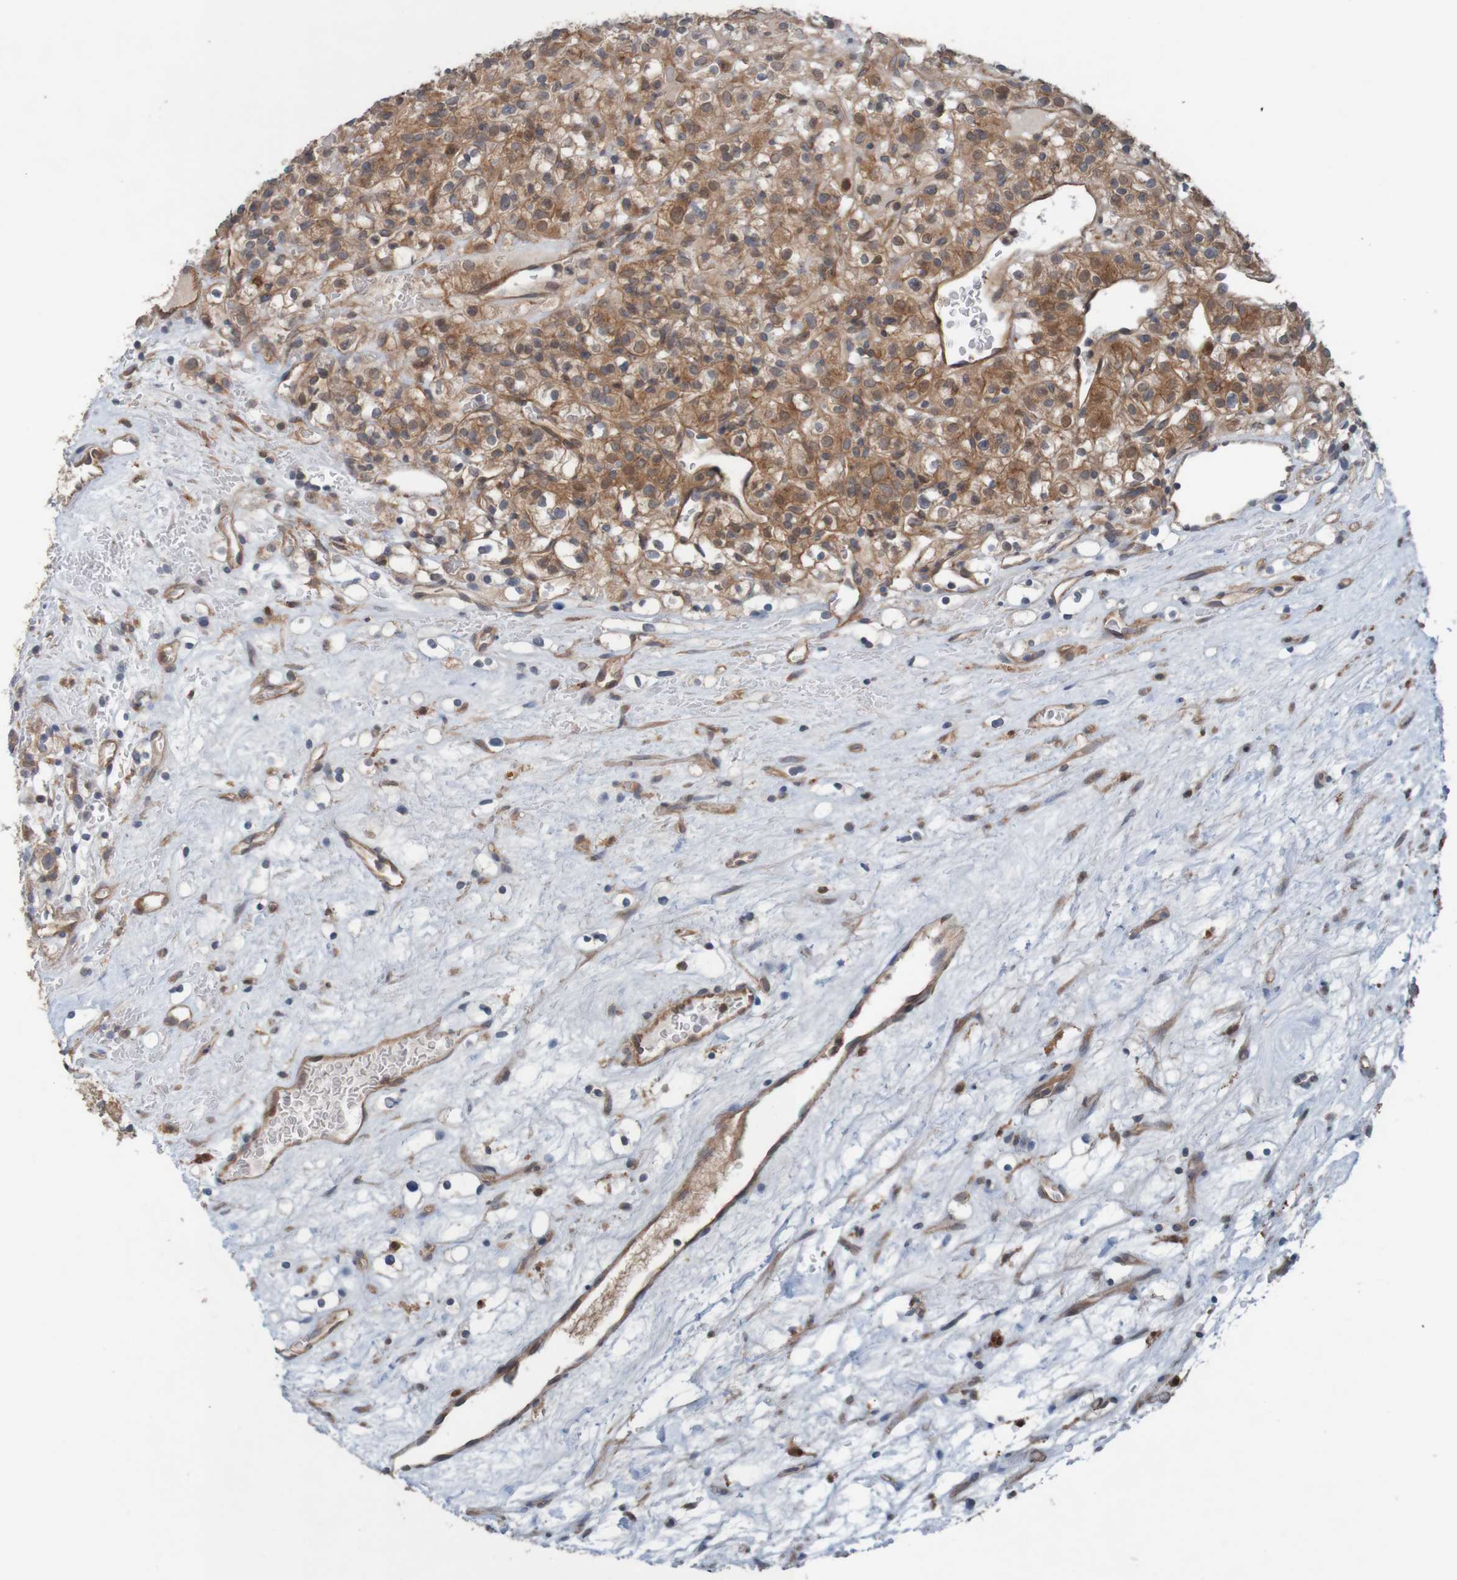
{"staining": {"intensity": "moderate", "quantity": ">75%", "location": "cytoplasmic/membranous"}, "tissue": "renal cancer", "cell_type": "Tumor cells", "image_type": "cancer", "snomed": [{"axis": "morphology", "description": "Normal tissue, NOS"}, {"axis": "morphology", "description": "Adenocarcinoma, NOS"}, {"axis": "topography", "description": "Kidney"}], "caption": "The histopathology image demonstrates staining of renal cancer, revealing moderate cytoplasmic/membranous protein positivity (brown color) within tumor cells.", "gene": "ARHGEF11", "patient": {"sex": "female", "age": 72}}